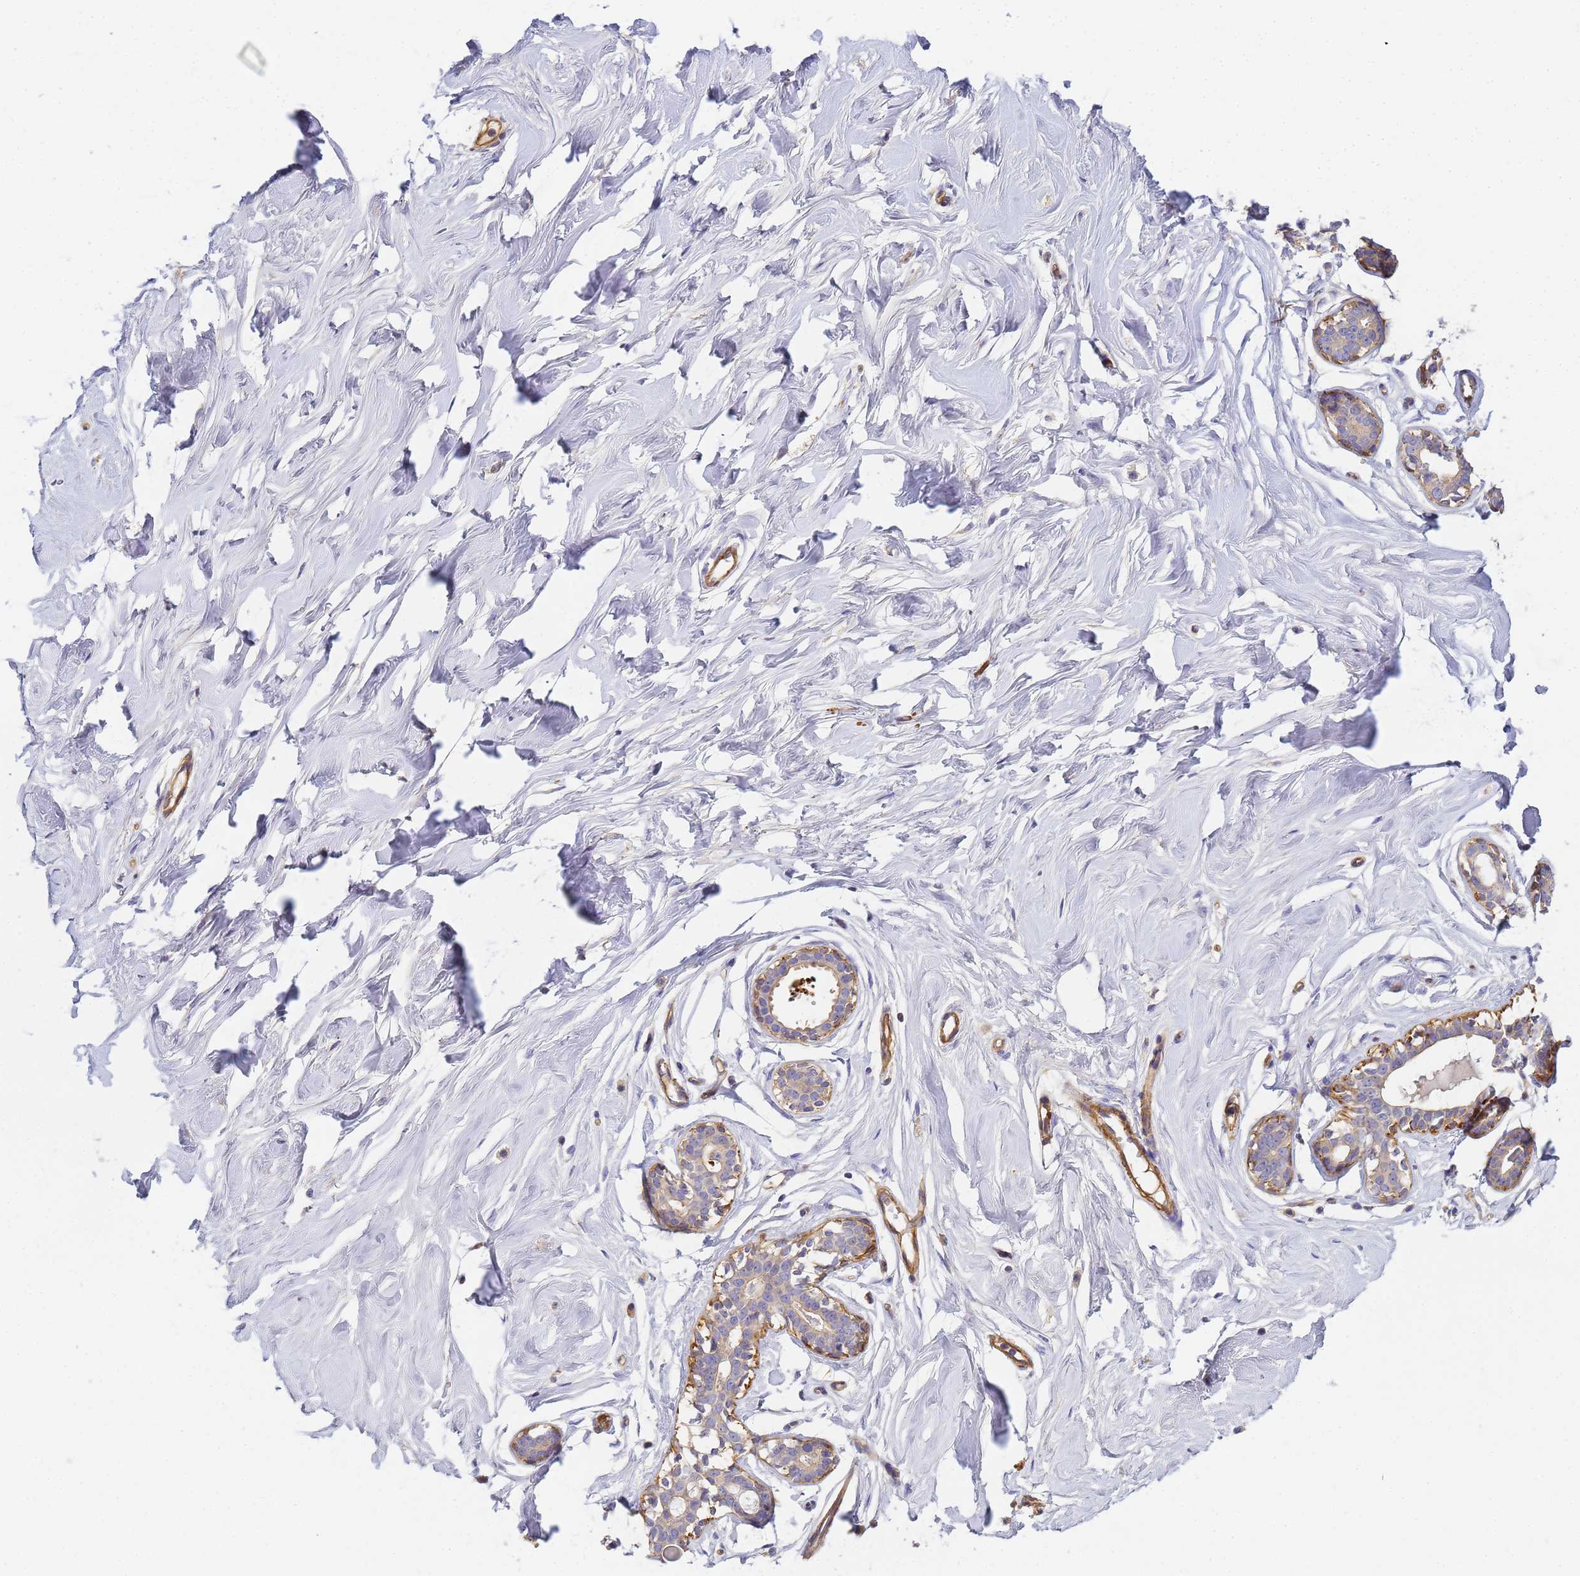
{"staining": {"intensity": "negative", "quantity": "none", "location": "none"}, "tissue": "breast", "cell_type": "Adipocytes", "image_type": "normal", "snomed": [{"axis": "morphology", "description": "Normal tissue, NOS"}, {"axis": "morphology", "description": "Adenoma, NOS"}, {"axis": "topography", "description": "Breast"}], "caption": "A histopathology image of human breast is negative for staining in adipocytes. (Stains: DAB immunohistochemistry (IHC) with hematoxylin counter stain, Microscopy: brightfield microscopy at high magnification).", "gene": "MYL10", "patient": {"sex": "female", "age": 23}}